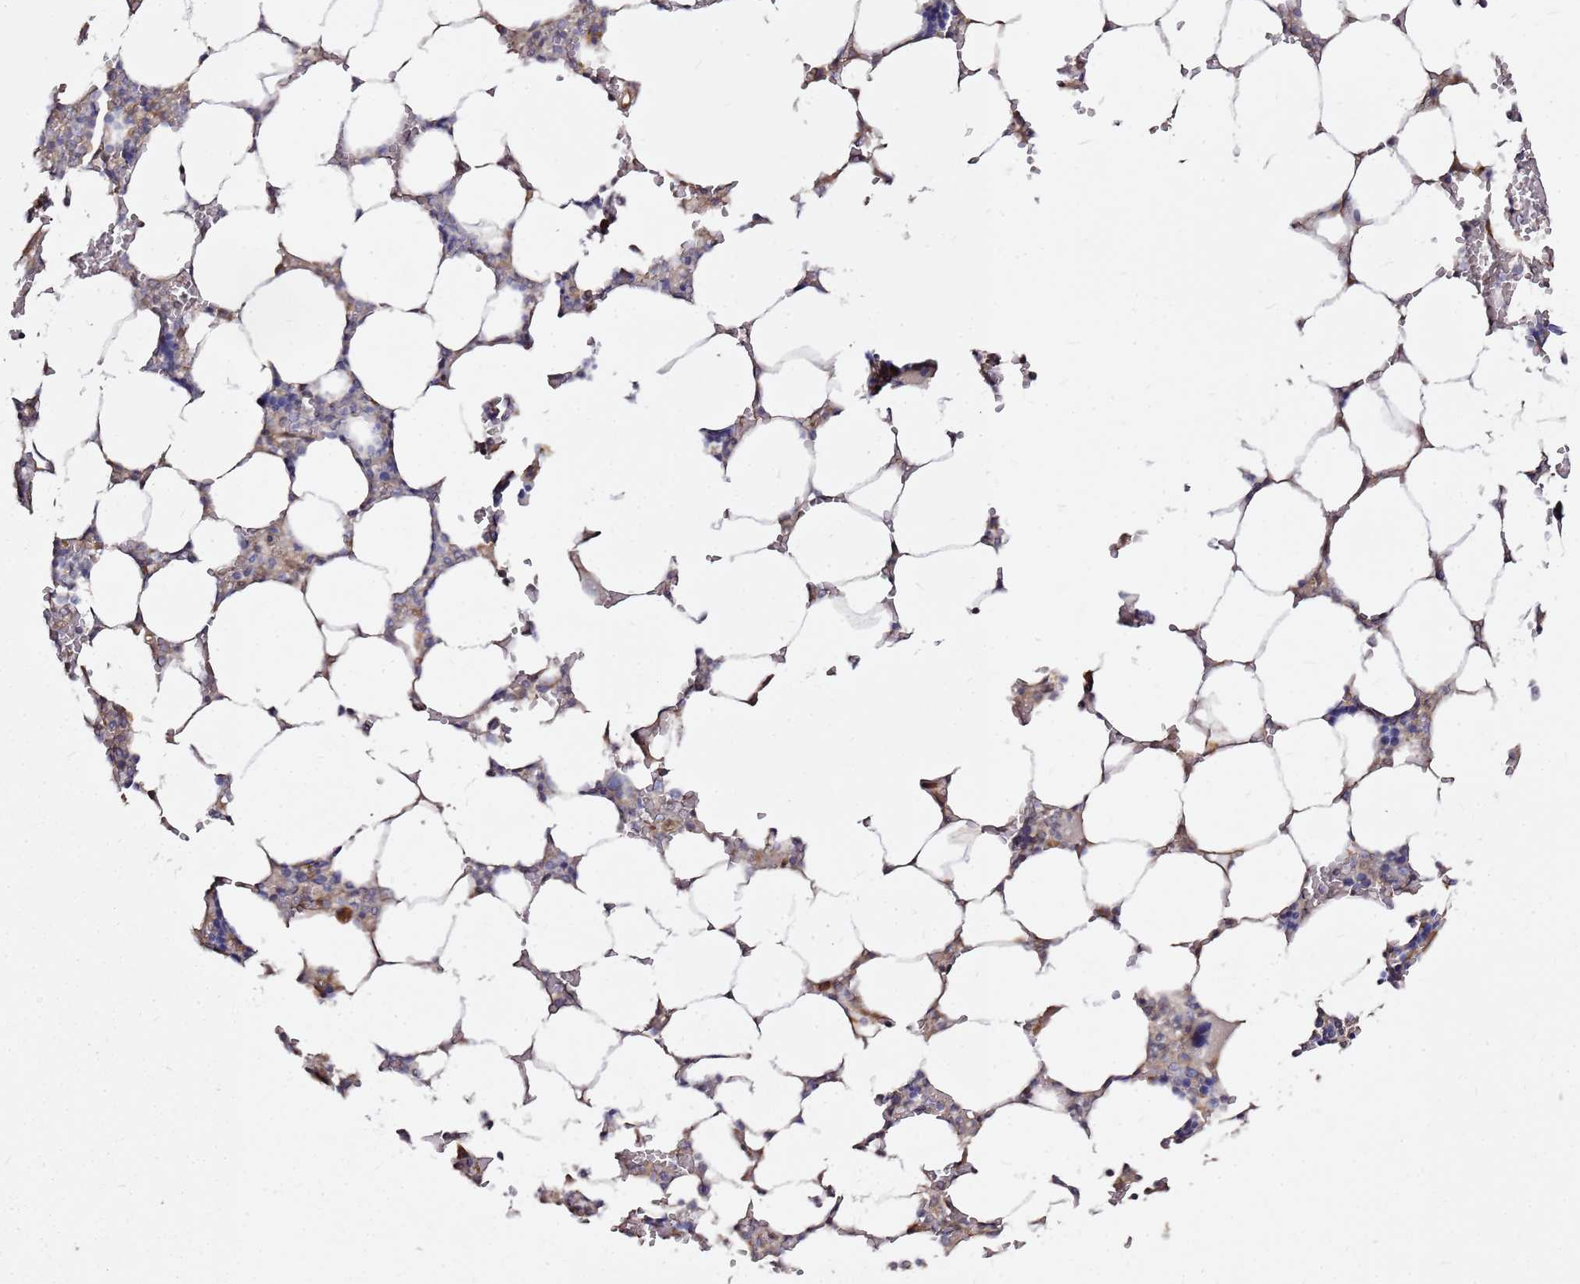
{"staining": {"intensity": "negative", "quantity": "none", "location": "none"}, "tissue": "bone marrow", "cell_type": "Hematopoietic cells", "image_type": "normal", "snomed": [{"axis": "morphology", "description": "Normal tissue, NOS"}, {"axis": "topography", "description": "Bone marrow"}], "caption": "Hematopoietic cells are negative for brown protein staining in benign bone marrow. (Stains: DAB IHC with hematoxylin counter stain, Microscopy: brightfield microscopy at high magnification).", "gene": "NUDT14", "patient": {"sex": "male", "age": 64}}